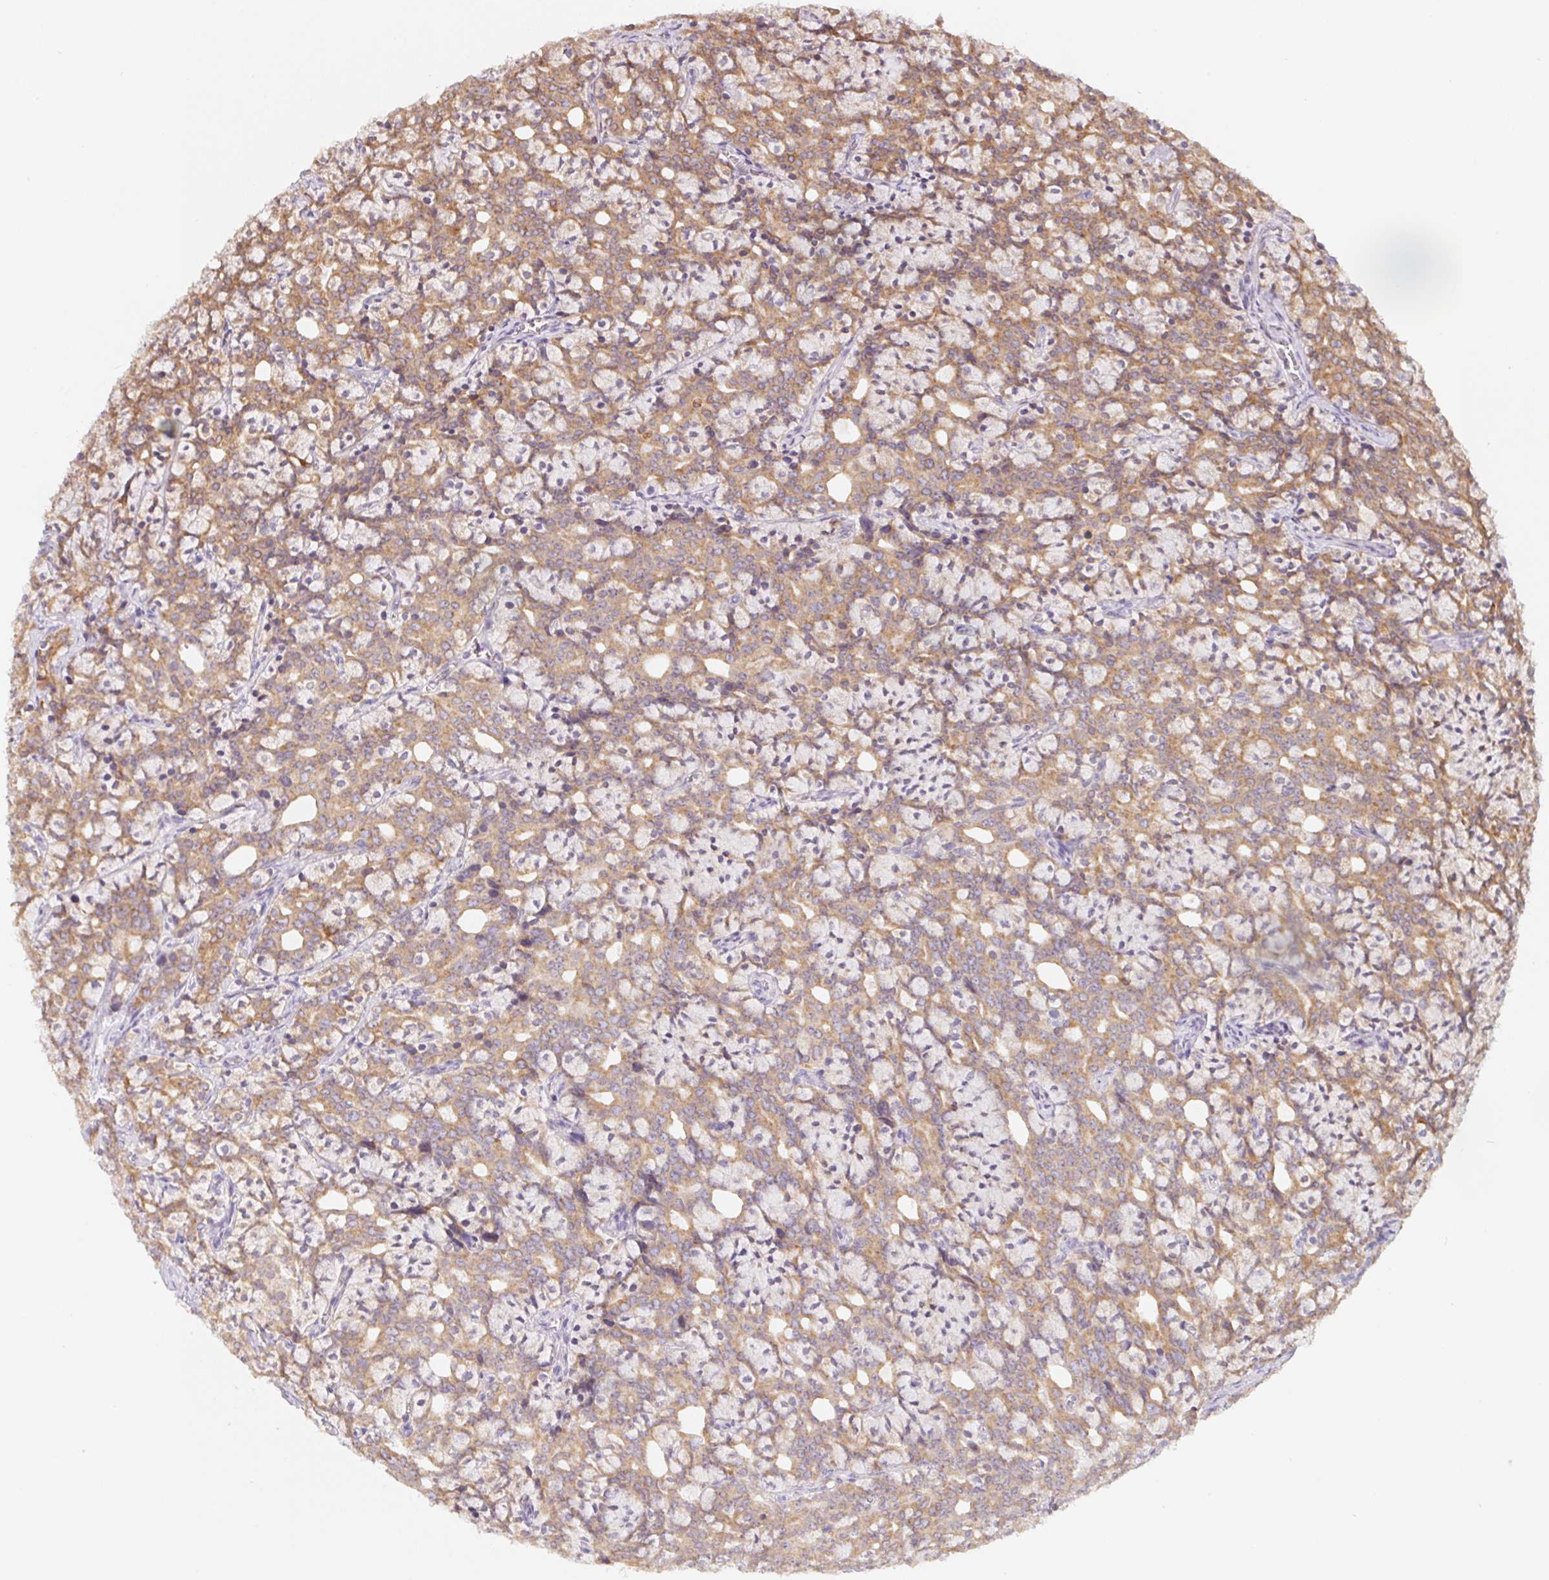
{"staining": {"intensity": "moderate", "quantity": ">75%", "location": "cytoplasmic/membranous"}, "tissue": "prostate cancer", "cell_type": "Tumor cells", "image_type": "cancer", "snomed": [{"axis": "morphology", "description": "Adenocarcinoma, High grade"}, {"axis": "topography", "description": "Prostate"}], "caption": "A brown stain shows moderate cytoplasmic/membranous staining of a protein in prostate cancer tumor cells.", "gene": "SOAT1", "patient": {"sex": "male", "age": 84}}